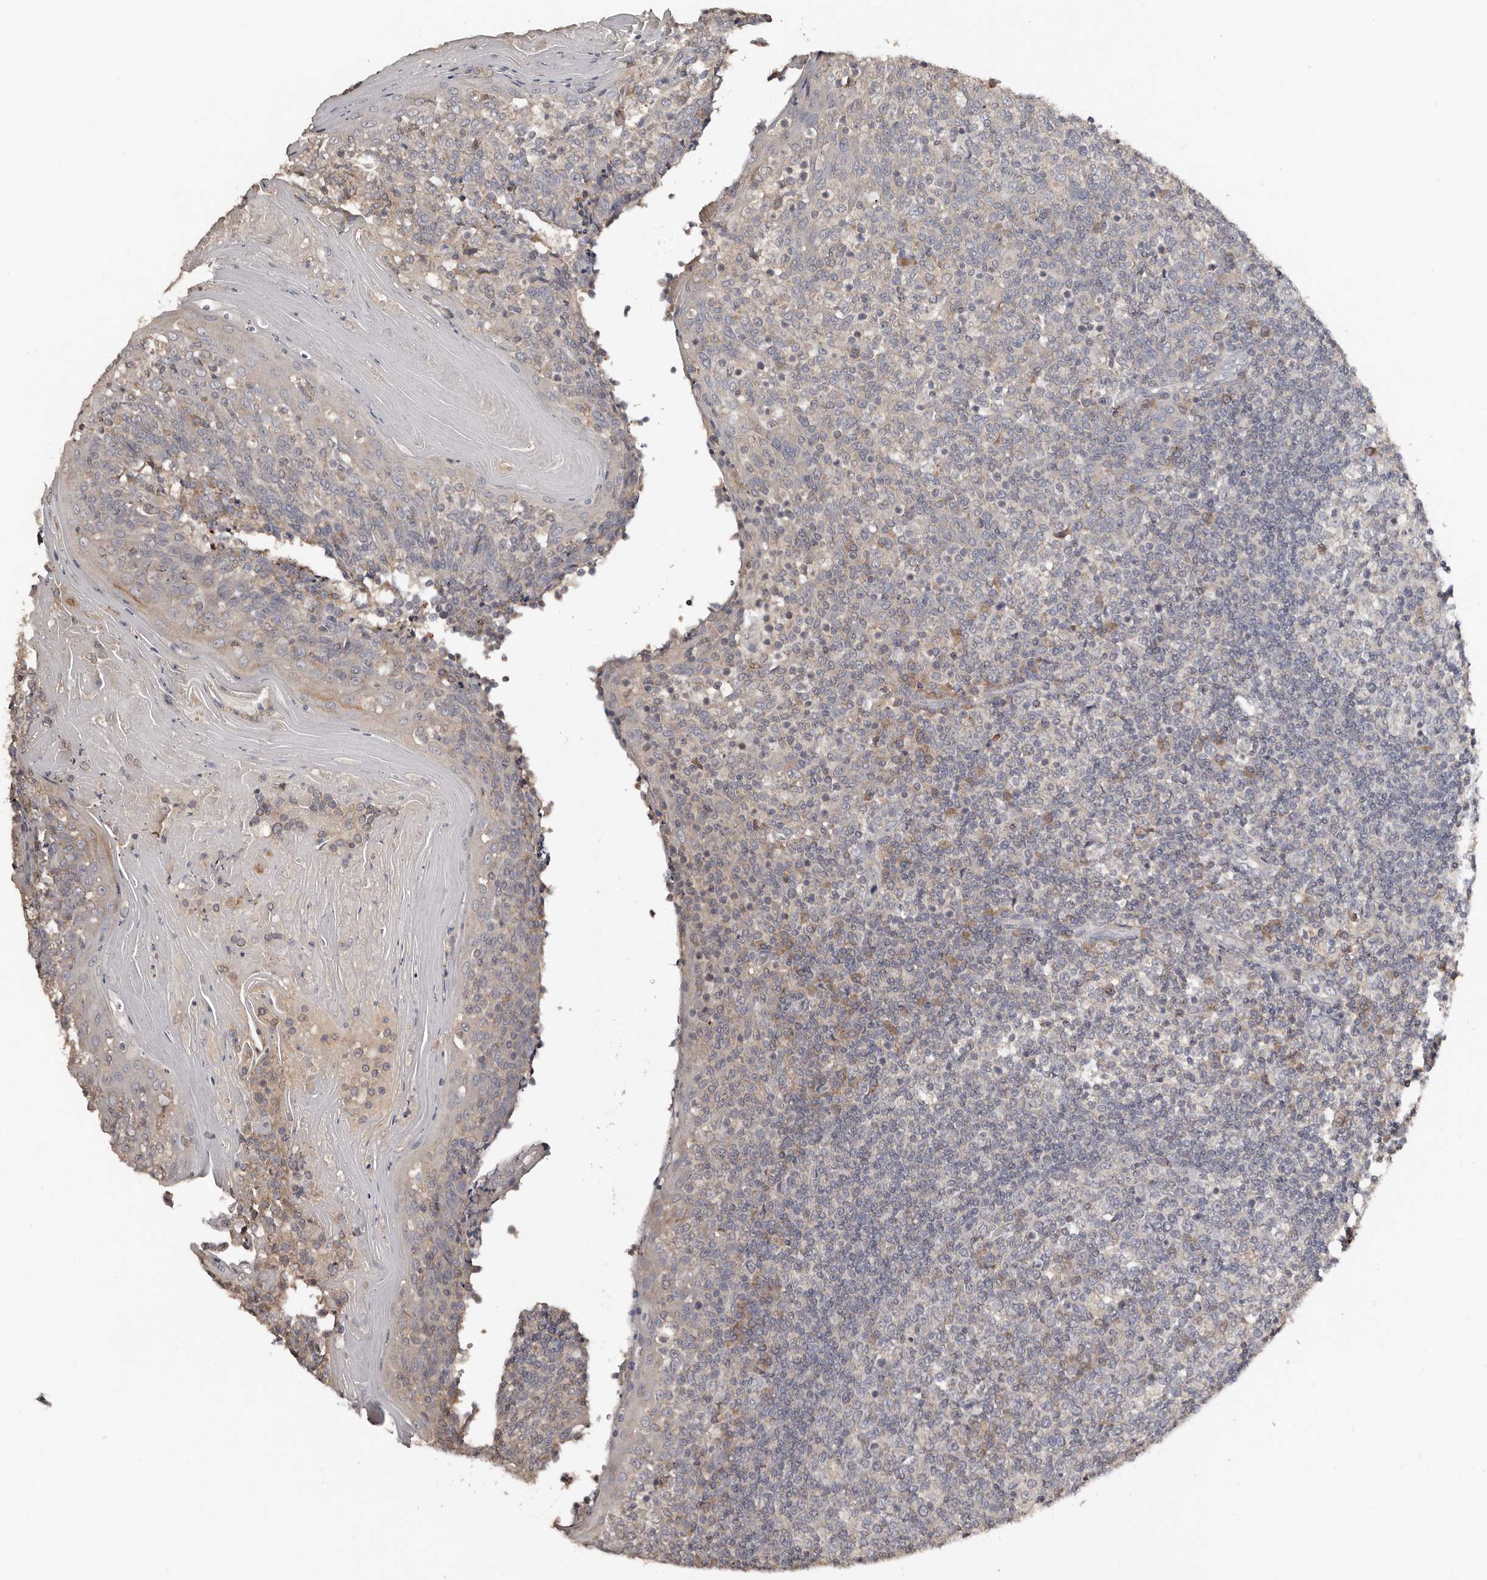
{"staining": {"intensity": "moderate", "quantity": "<25%", "location": "cytoplasmic/membranous"}, "tissue": "tonsil", "cell_type": "Germinal center cells", "image_type": "normal", "snomed": [{"axis": "morphology", "description": "Normal tissue, NOS"}, {"axis": "topography", "description": "Tonsil"}], "caption": "Human tonsil stained with a brown dye exhibits moderate cytoplasmic/membranous positive positivity in approximately <25% of germinal center cells.", "gene": "SLC39A2", "patient": {"sex": "female", "age": 19}}